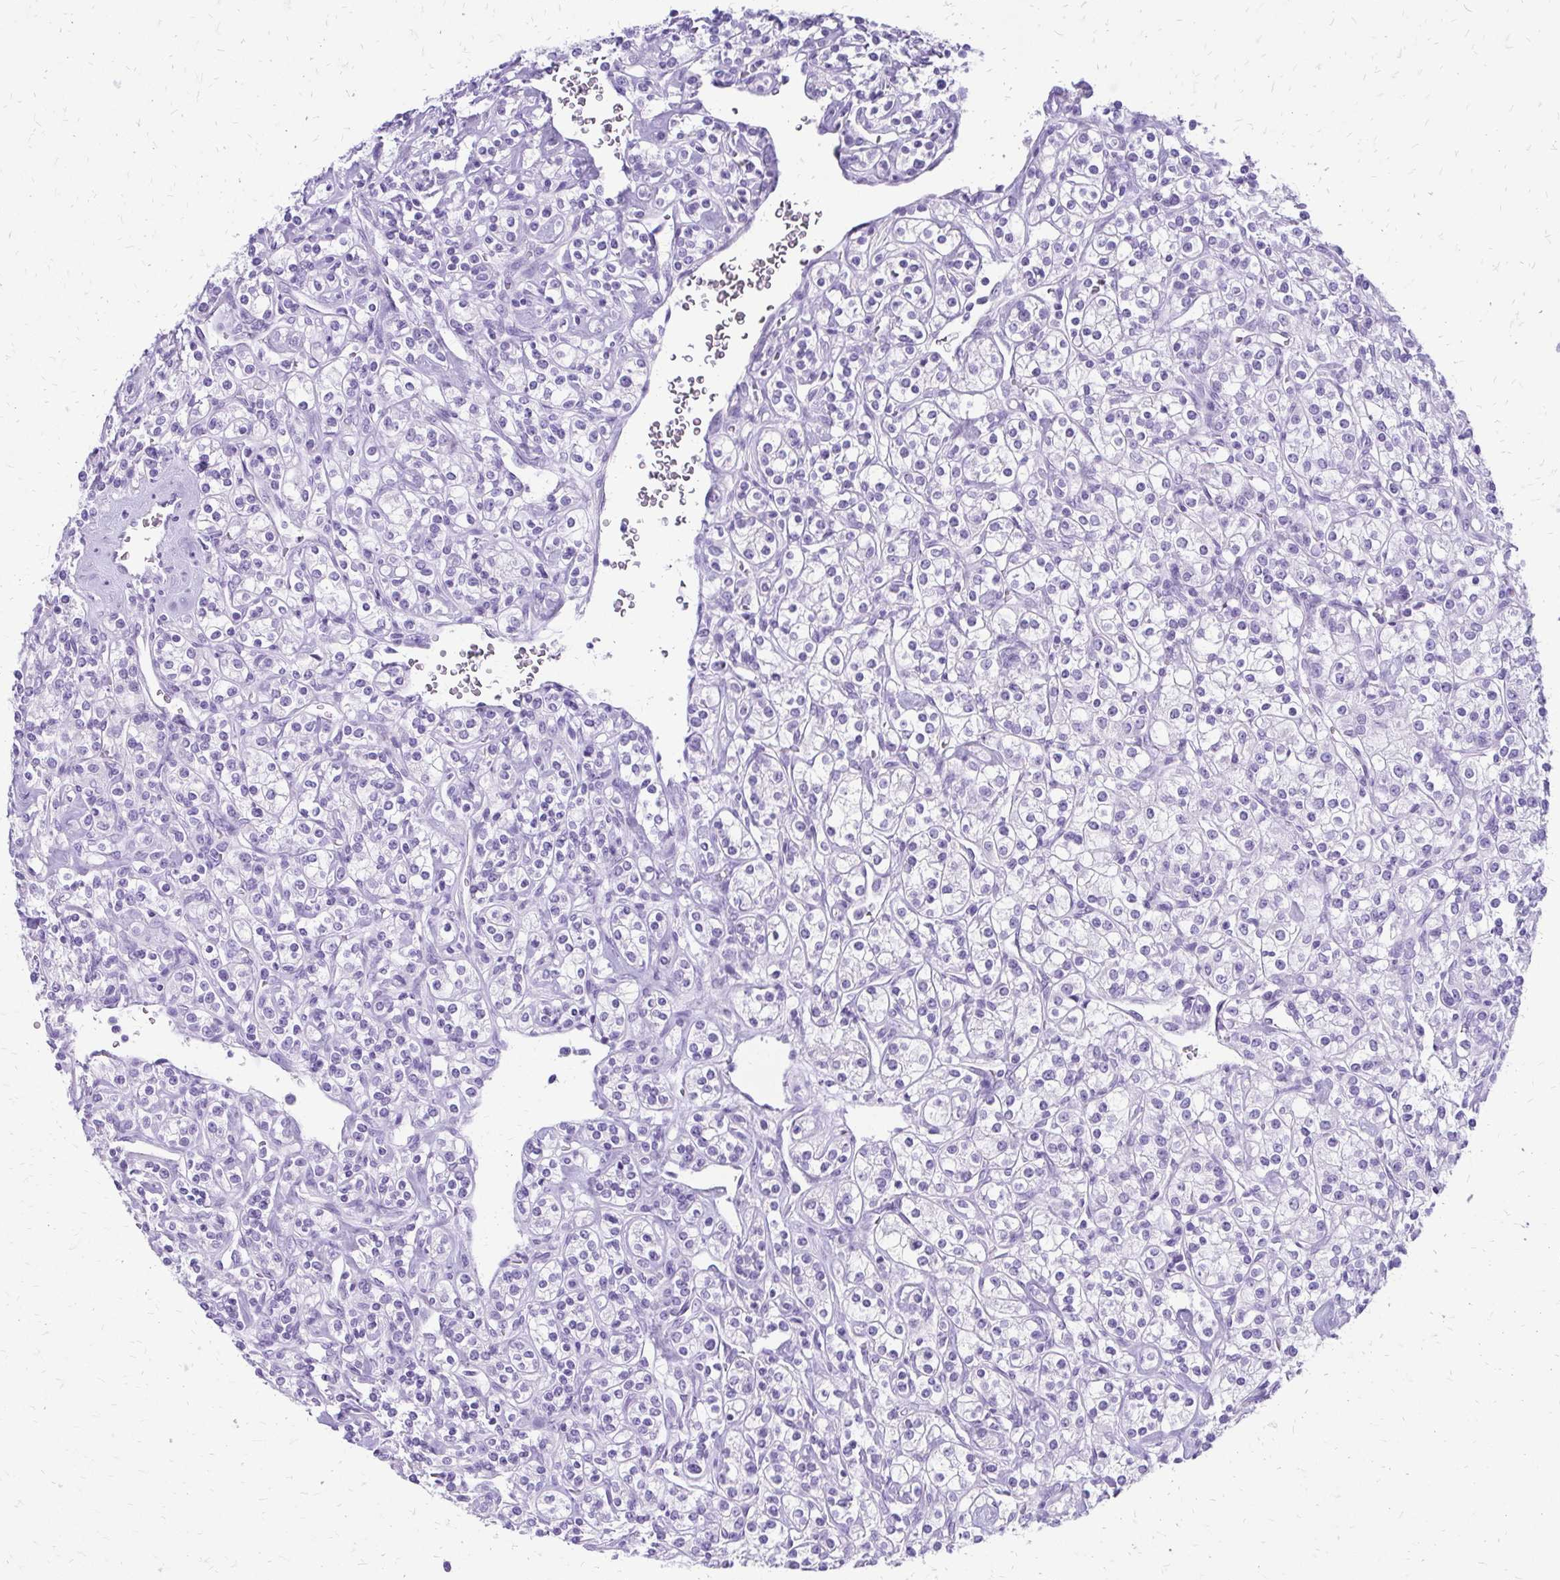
{"staining": {"intensity": "negative", "quantity": "none", "location": "none"}, "tissue": "renal cancer", "cell_type": "Tumor cells", "image_type": "cancer", "snomed": [{"axis": "morphology", "description": "Adenocarcinoma, NOS"}, {"axis": "topography", "description": "Kidney"}], "caption": "Immunohistochemical staining of human adenocarcinoma (renal) displays no significant positivity in tumor cells. (Stains: DAB (3,3'-diaminobenzidine) immunohistochemistry with hematoxylin counter stain, Microscopy: brightfield microscopy at high magnification).", "gene": "SLC32A1", "patient": {"sex": "male", "age": 77}}